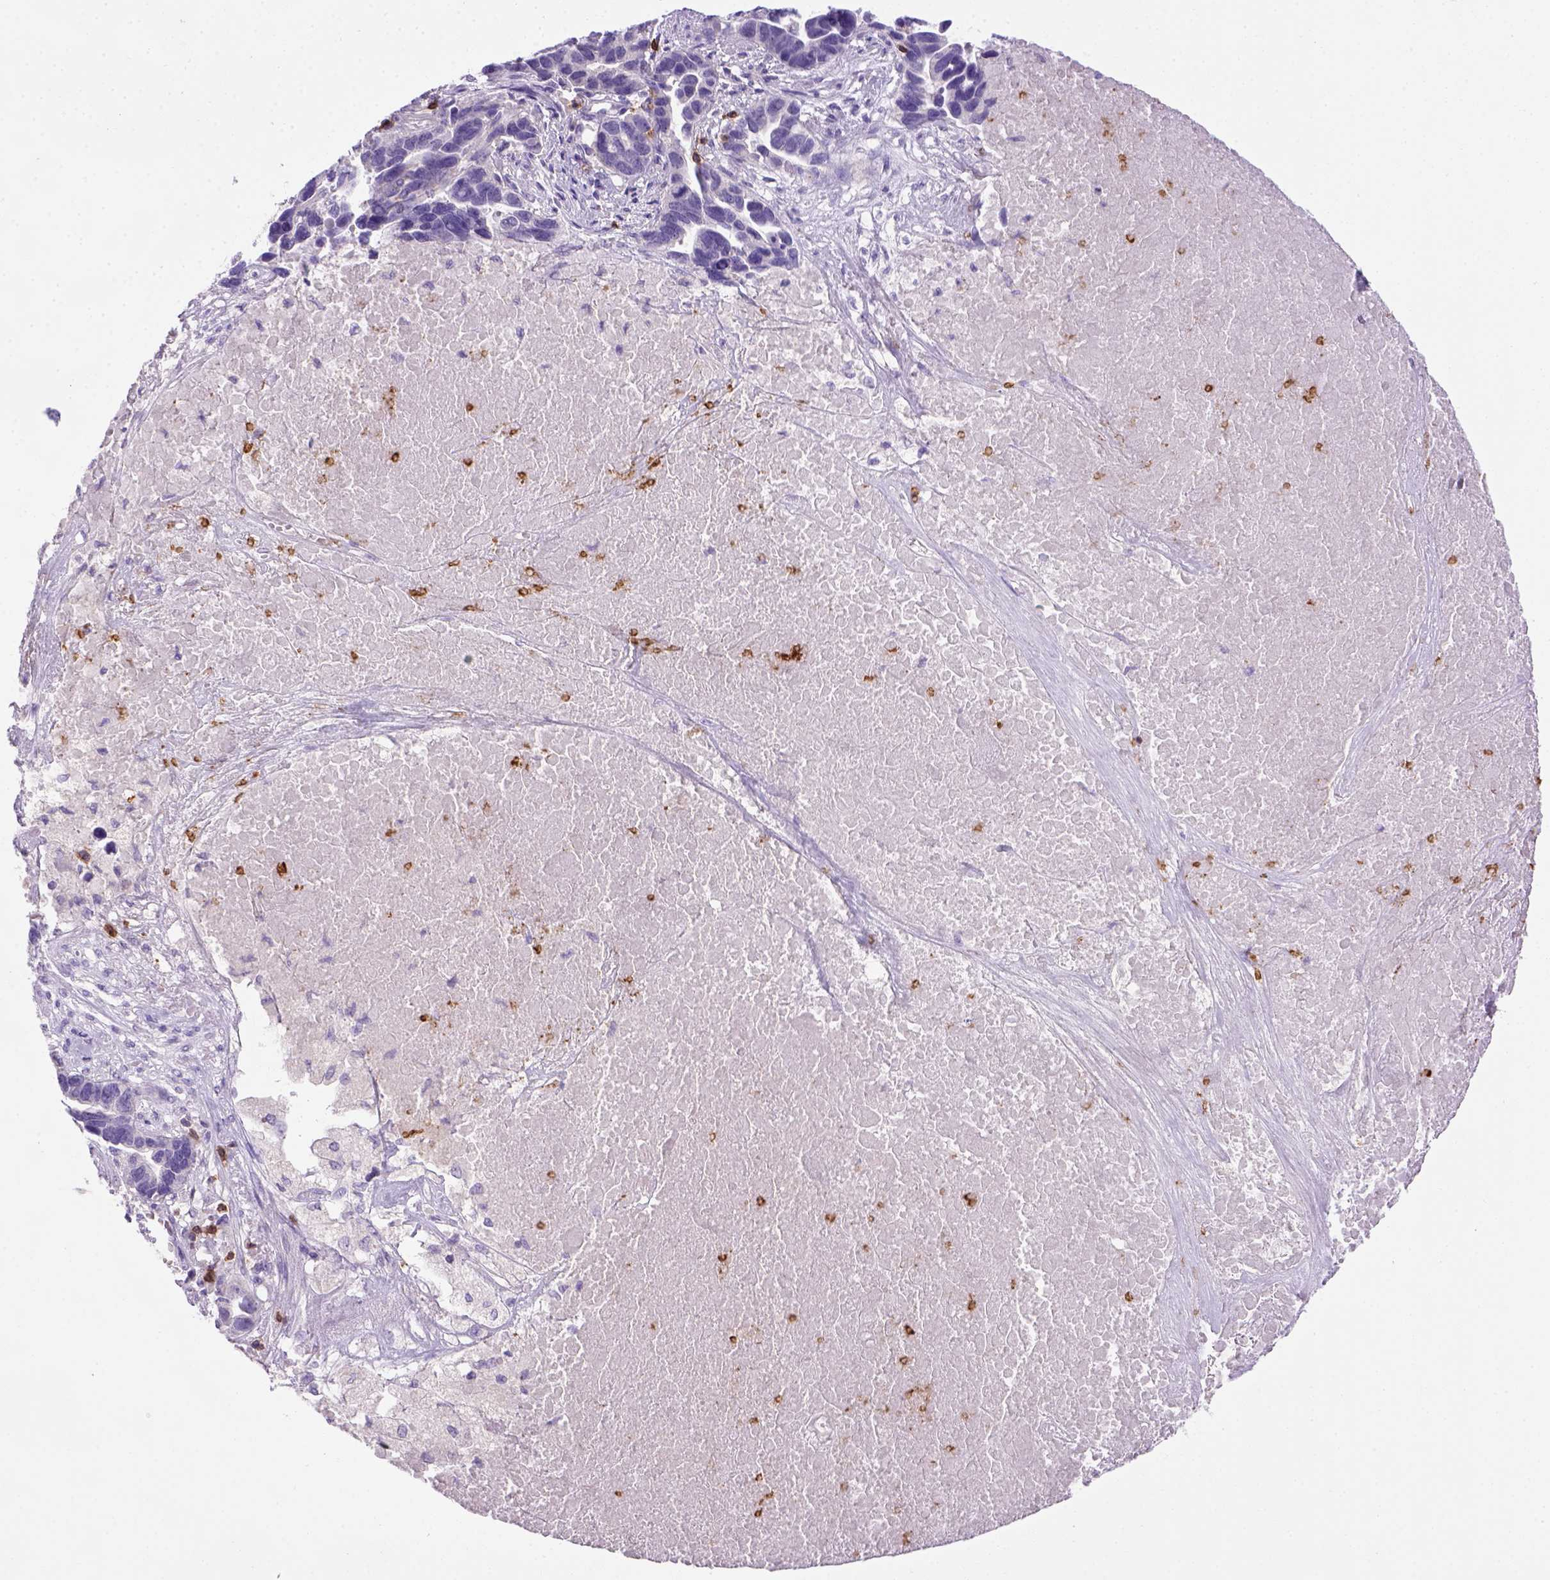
{"staining": {"intensity": "negative", "quantity": "none", "location": "none"}, "tissue": "ovarian cancer", "cell_type": "Tumor cells", "image_type": "cancer", "snomed": [{"axis": "morphology", "description": "Cystadenocarcinoma, serous, NOS"}, {"axis": "topography", "description": "Ovary"}], "caption": "This is an immunohistochemistry (IHC) micrograph of ovarian cancer. There is no expression in tumor cells.", "gene": "CD3E", "patient": {"sex": "female", "age": 54}}